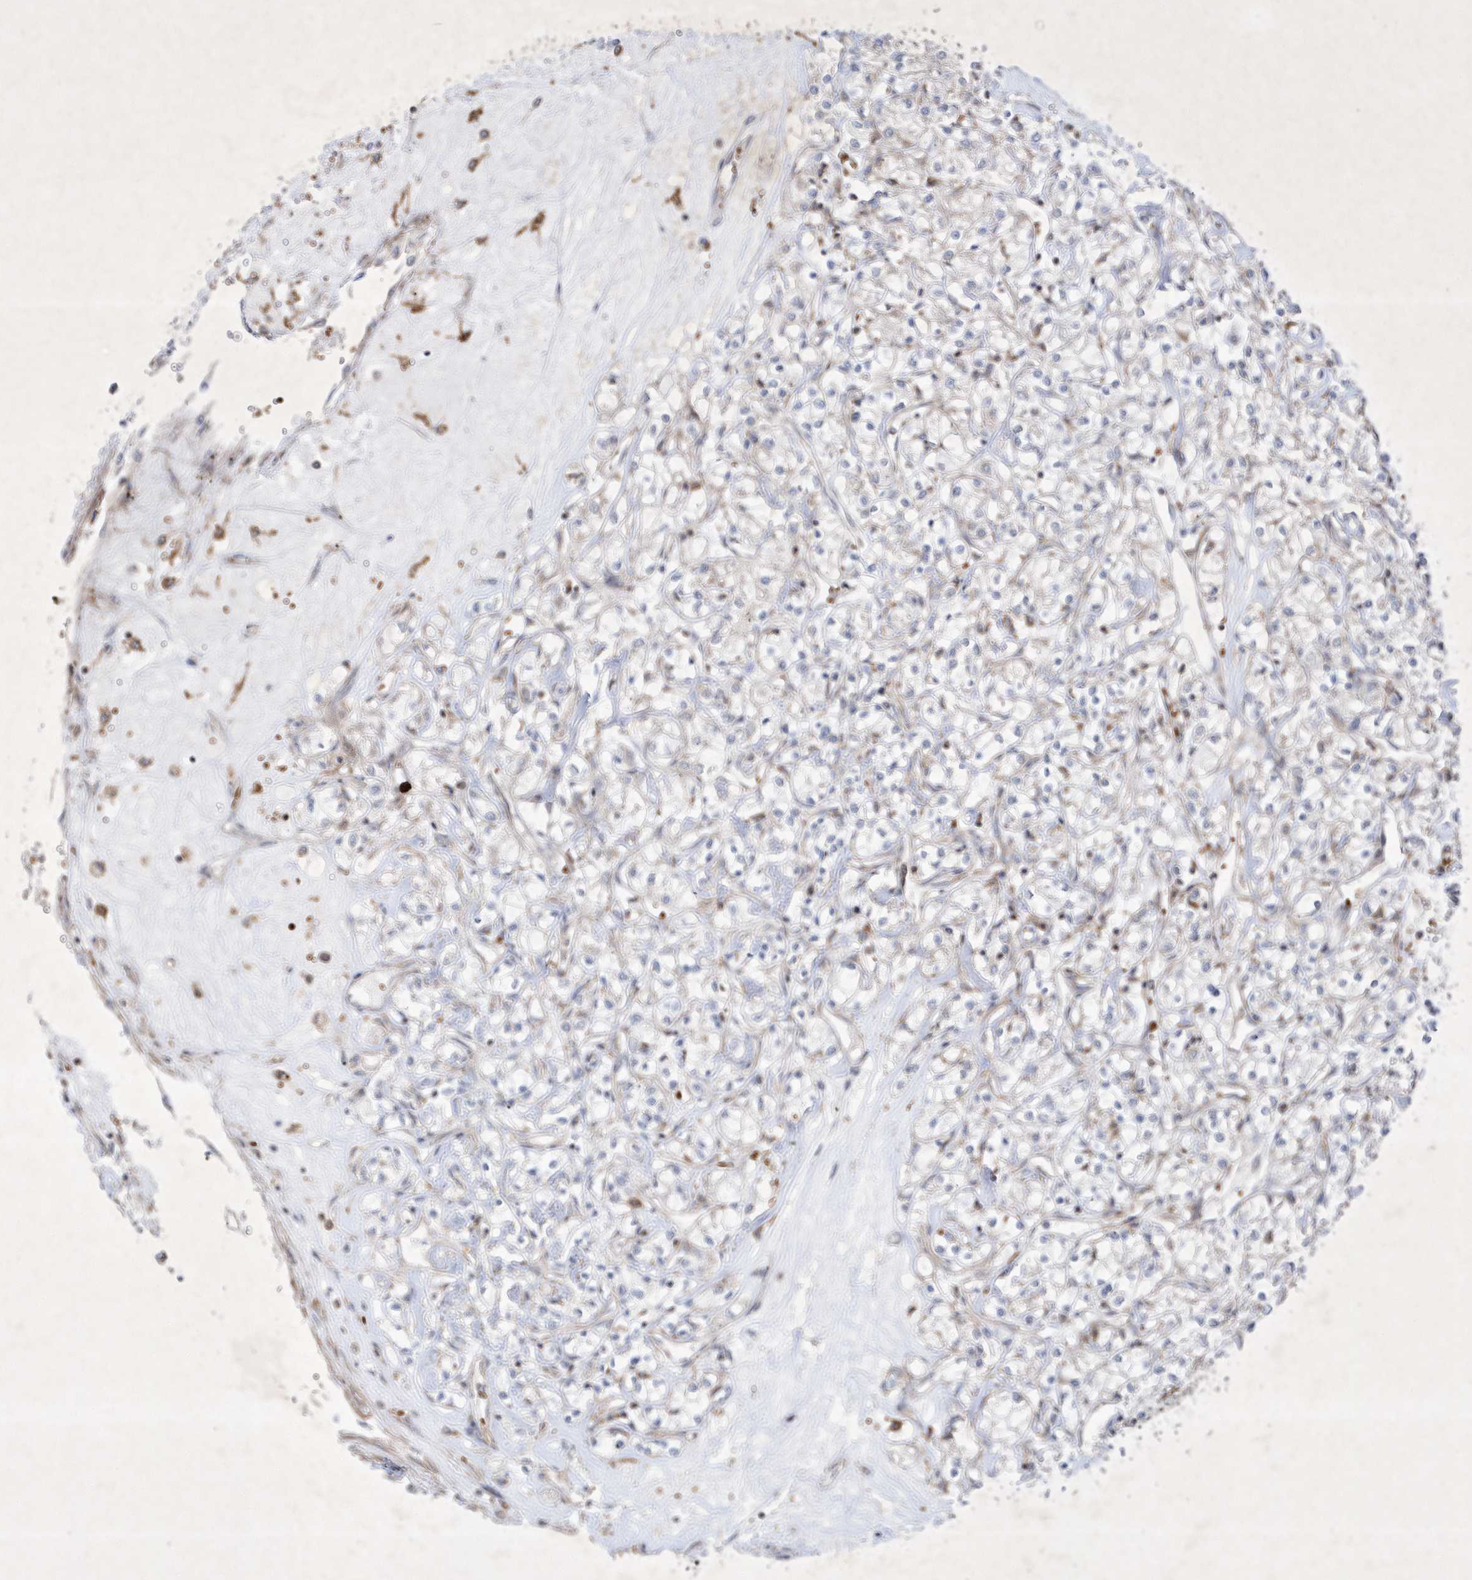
{"staining": {"intensity": "negative", "quantity": "none", "location": "none"}, "tissue": "renal cancer", "cell_type": "Tumor cells", "image_type": "cancer", "snomed": [{"axis": "morphology", "description": "Adenocarcinoma, NOS"}, {"axis": "topography", "description": "Kidney"}], "caption": "Immunohistochemical staining of human renal cancer (adenocarcinoma) reveals no significant staining in tumor cells.", "gene": "OPA1", "patient": {"sex": "female", "age": 59}}